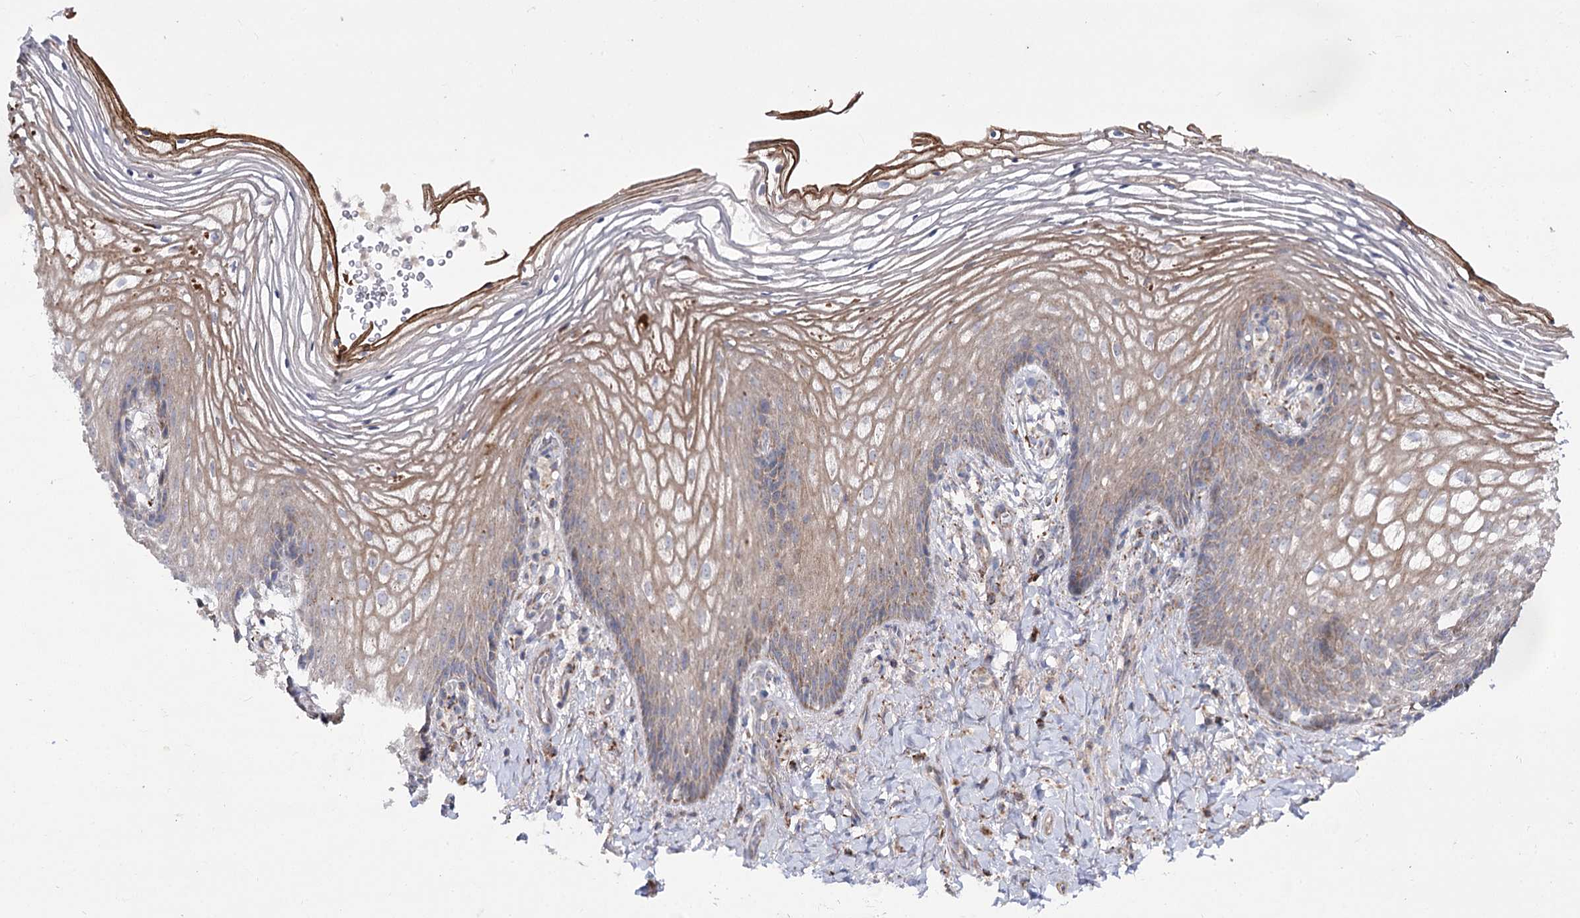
{"staining": {"intensity": "moderate", "quantity": "<25%", "location": "cytoplasmic/membranous"}, "tissue": "vagina", "cell_type": "Squamous epithelial cells", "image_type": "normal", "snomed": [{"axis": "morphology", "description": "Normal tissue, NOS"}, {"axis": "topography", "description": "Vagina"}], "caption": "Vagina stained with DAB (3,3'-diaminobenzidine) immunohistochemistry shows low levels of moderate cytoplasmic/membranous staining in about <25% of squamous epithelial cells.", "gene": "NADK2", "patient": {"sex": "female", "age": 60}}